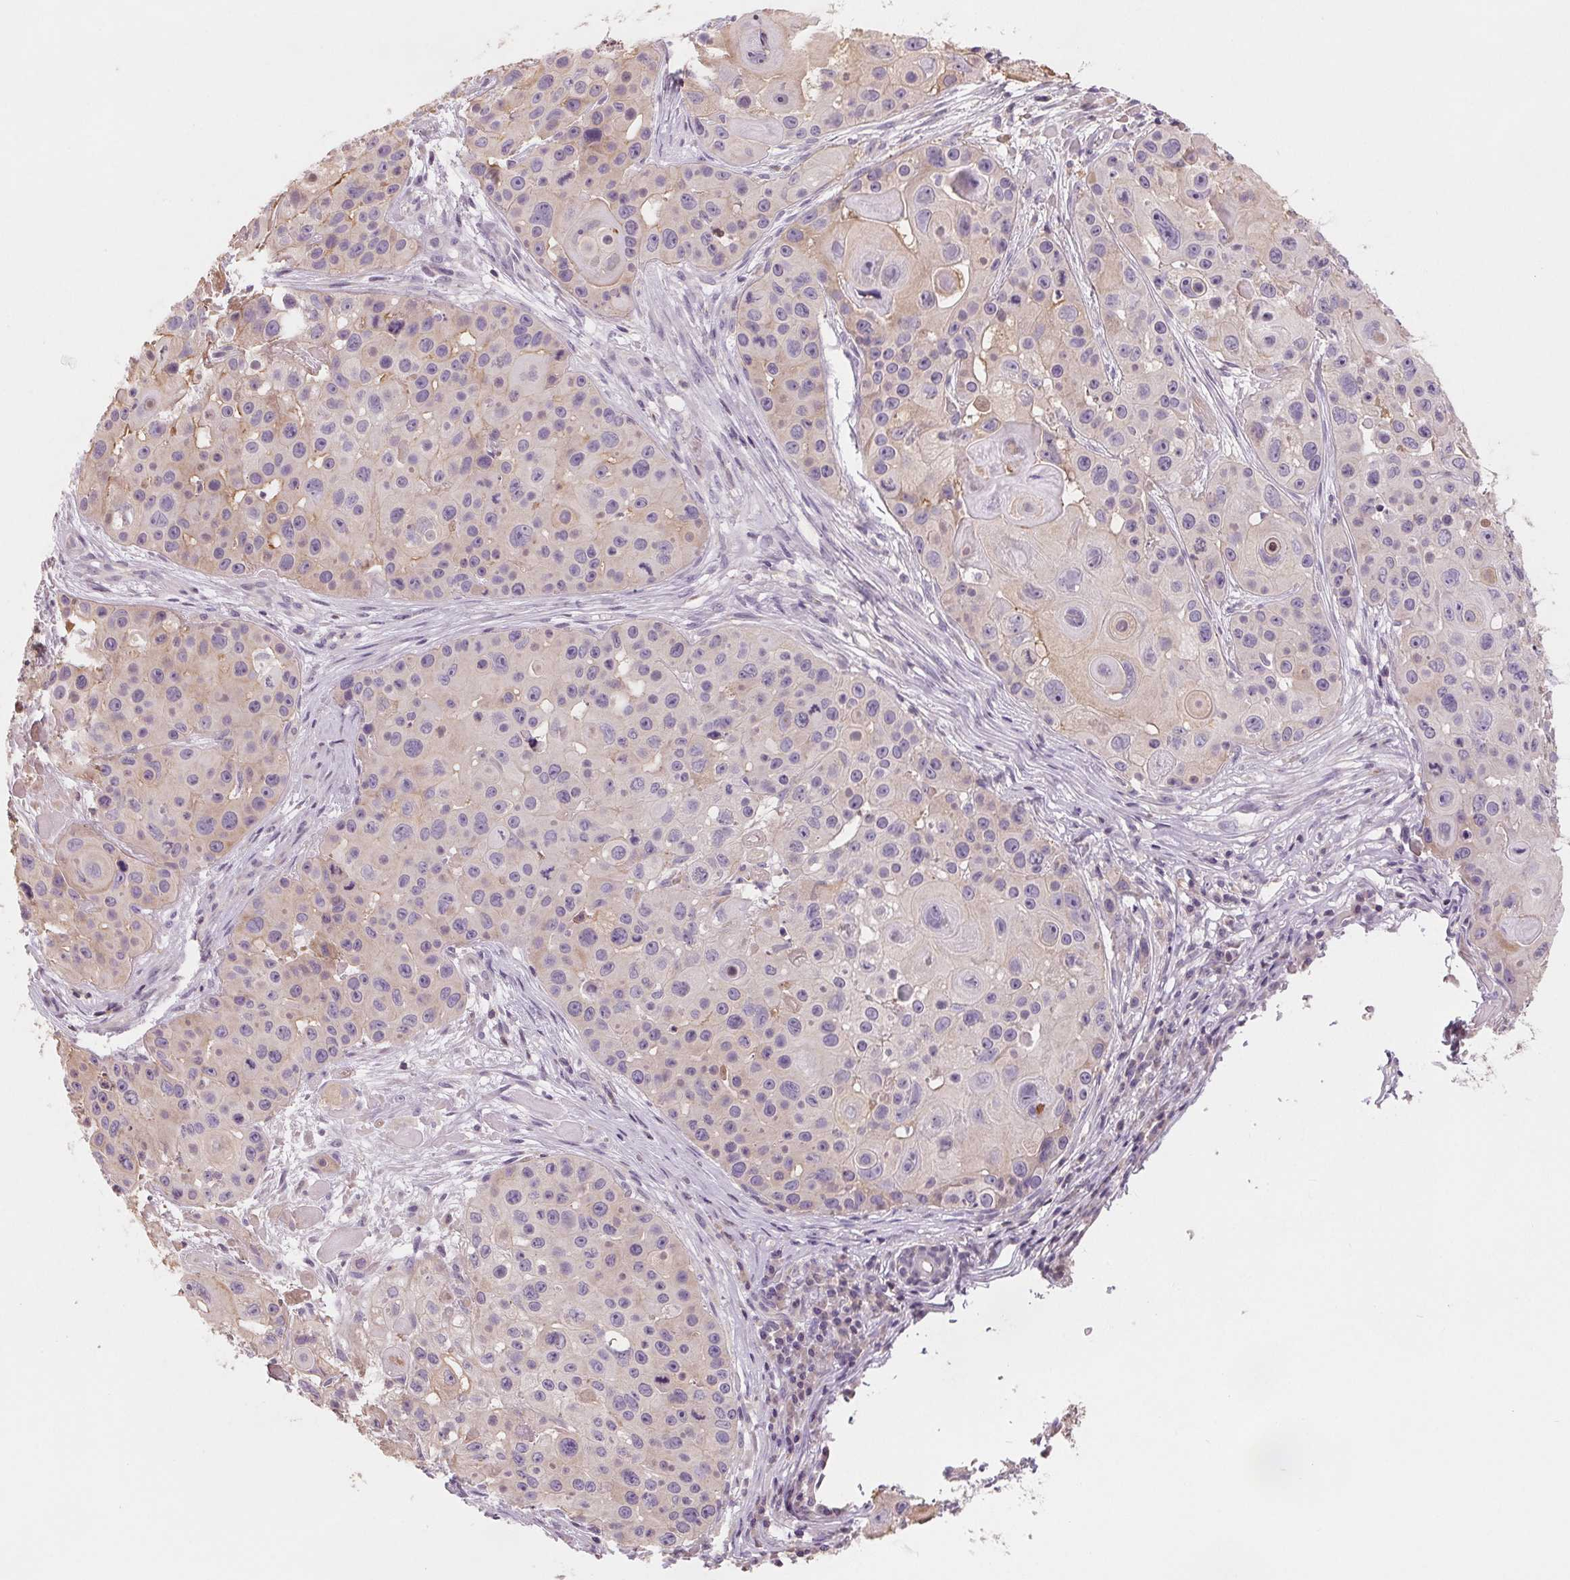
{"staining": {"intensity": "weak", "quantity": "<25%", "location": "cytoplasmic/membranous"}, "tissue": "skin cancer", "cell_type": "Tumor cells", "image_type": "cancer", "snomed": [{"axis": "morphology", "description": "Squamous cell carcinoma, NOS"}, {"axis": "topography", "description": "Skin"}], "caption": "This is a image of immunohistochemistry (IHC) staining of skin cancer, which shows no expression in tumor cells.", "gene": "VTCN1", "patient": {"sex": "male", "age": 92}}